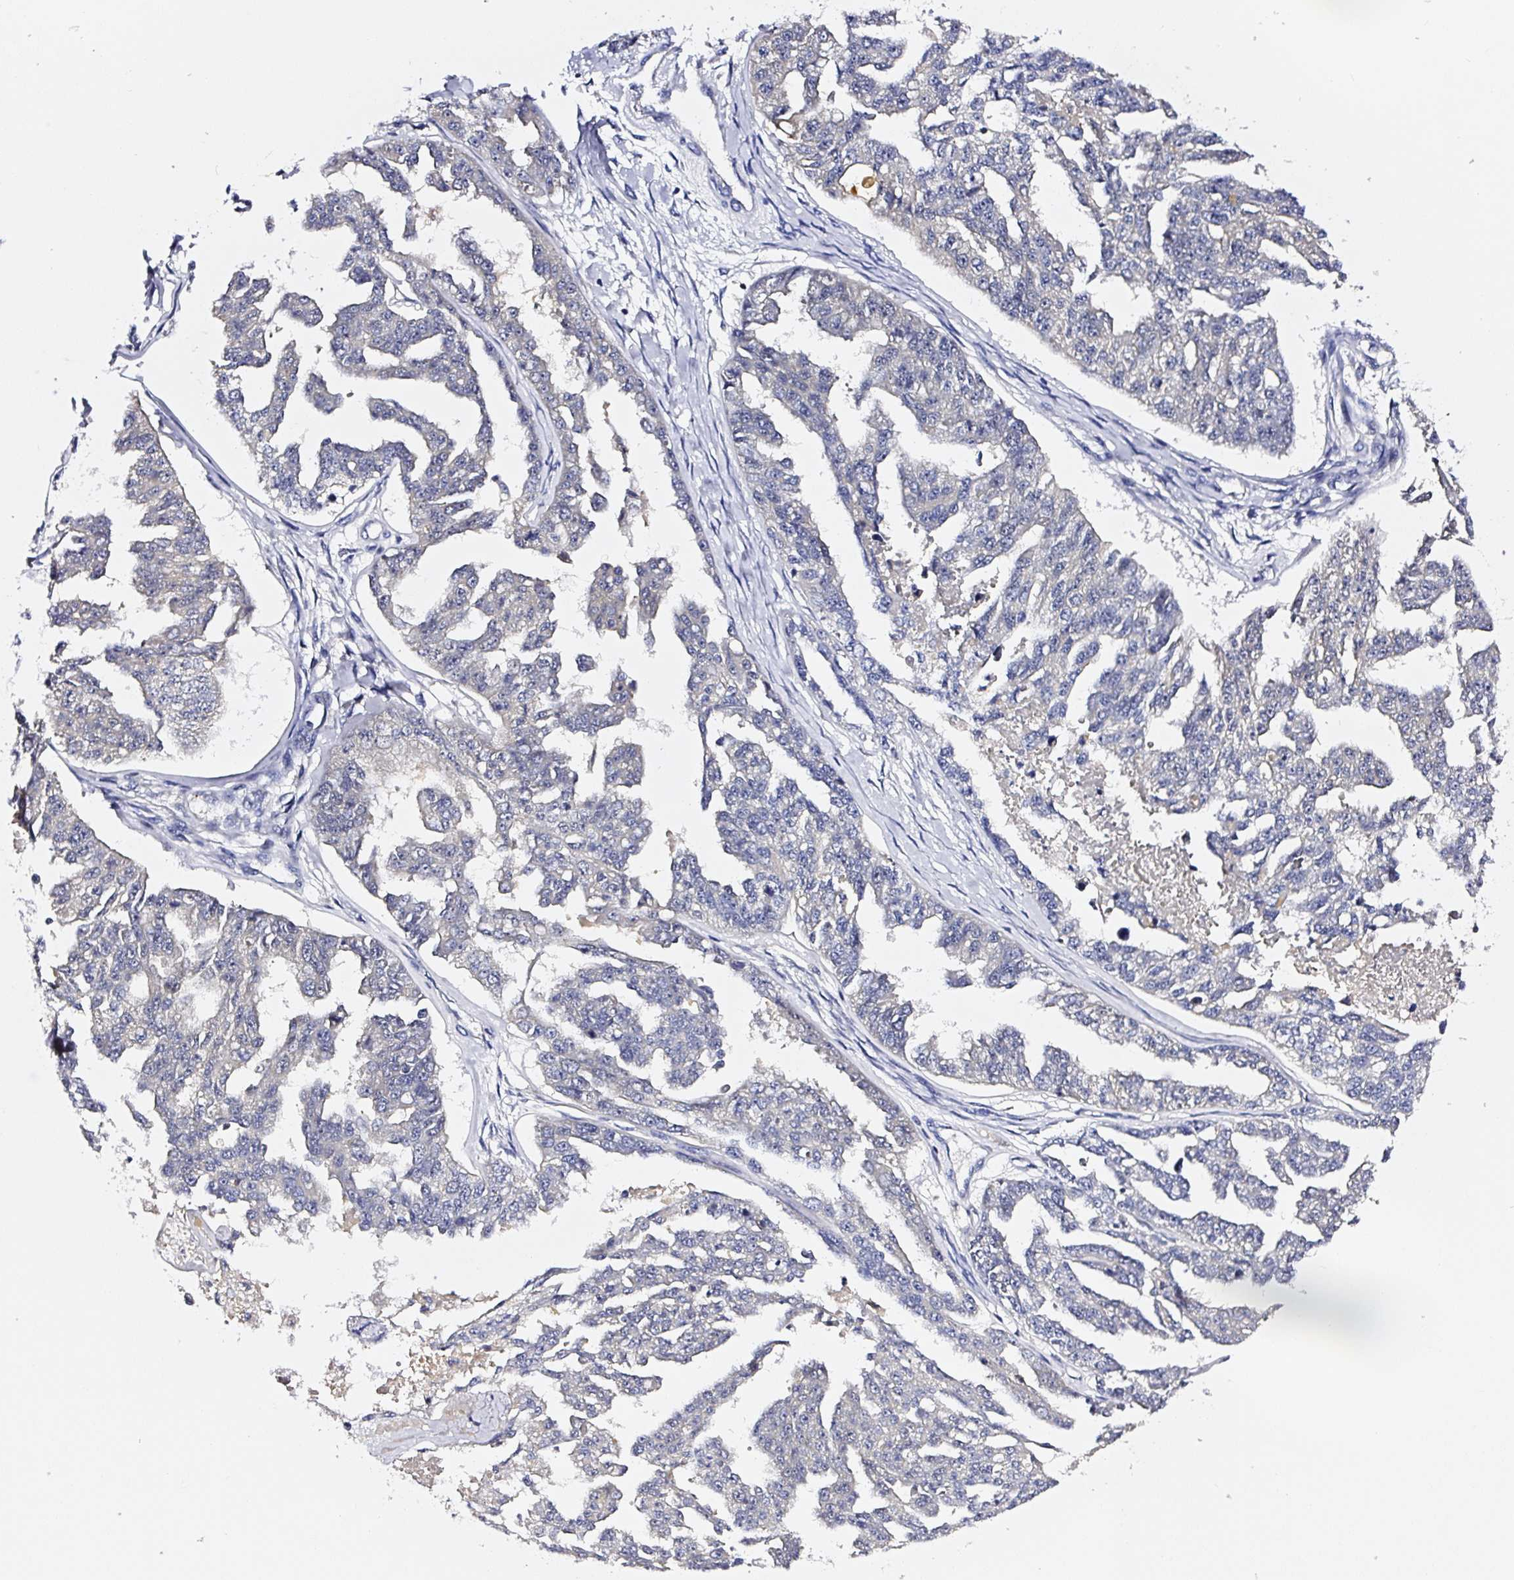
{"staining": {"intensity": "negative", "quantity": "none", "location": "none"}, "tissue": "ovarian cancer", "cell_type": "Tumor cells", "image_type": "cancer", "snomed": [{"axis": "morphology", "description": "Cystadenocarcinoma, serous, NOS"}, {"axis": "topography", "description": "Ovary"}], "caption": "IHC photomicrograph of neoplastic tissue: serous cystadenocarcinoma (ovarian) stained with DAB shows no significant protein expression in tumor cells. (DAB (3,3'-diaminobenzidine) immunohistochemistry, high magnification).", "gene": "PRKAA2", "patient": {"sex": "female", "age": 58}}